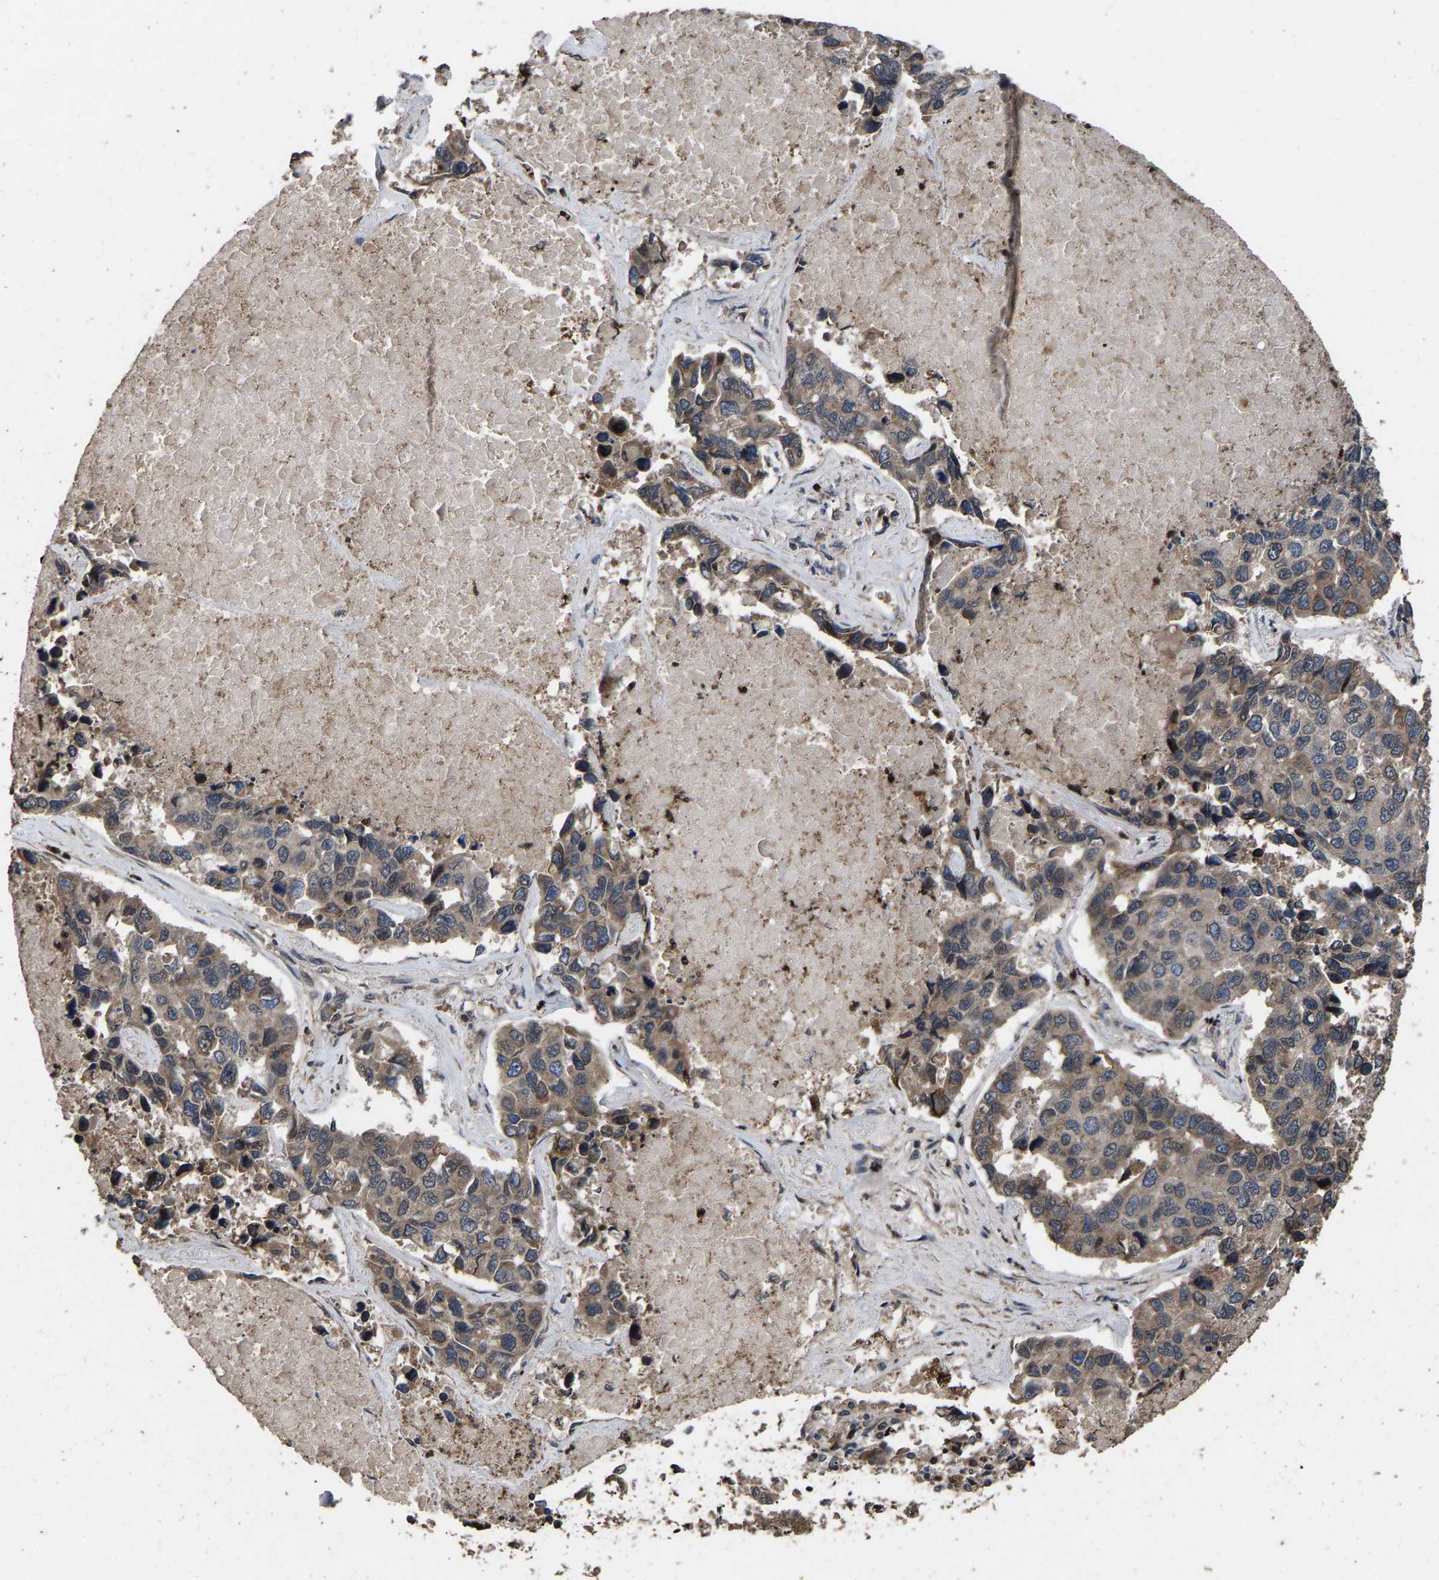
{"staining": {"intensity": "weak", "quantity": ">75%", "location": "cytoplasmic/membranous"}, "tissue": "lung cancer", "cell_type": "Tumor cells", "image_type": "cancer", "snomed": [{"axis": "morphology", "description": "Adenocarcinoma, NOS"}, {"axis": "topography", "description": "Lung"}], "caption": "Adenocarcinoma (lung) tissue displays weak cytoplasmic/membranous staining in approximately >75% of tumor cells", "gene": "HAUS6", "patient": {"sex": "male", "age": 64}}